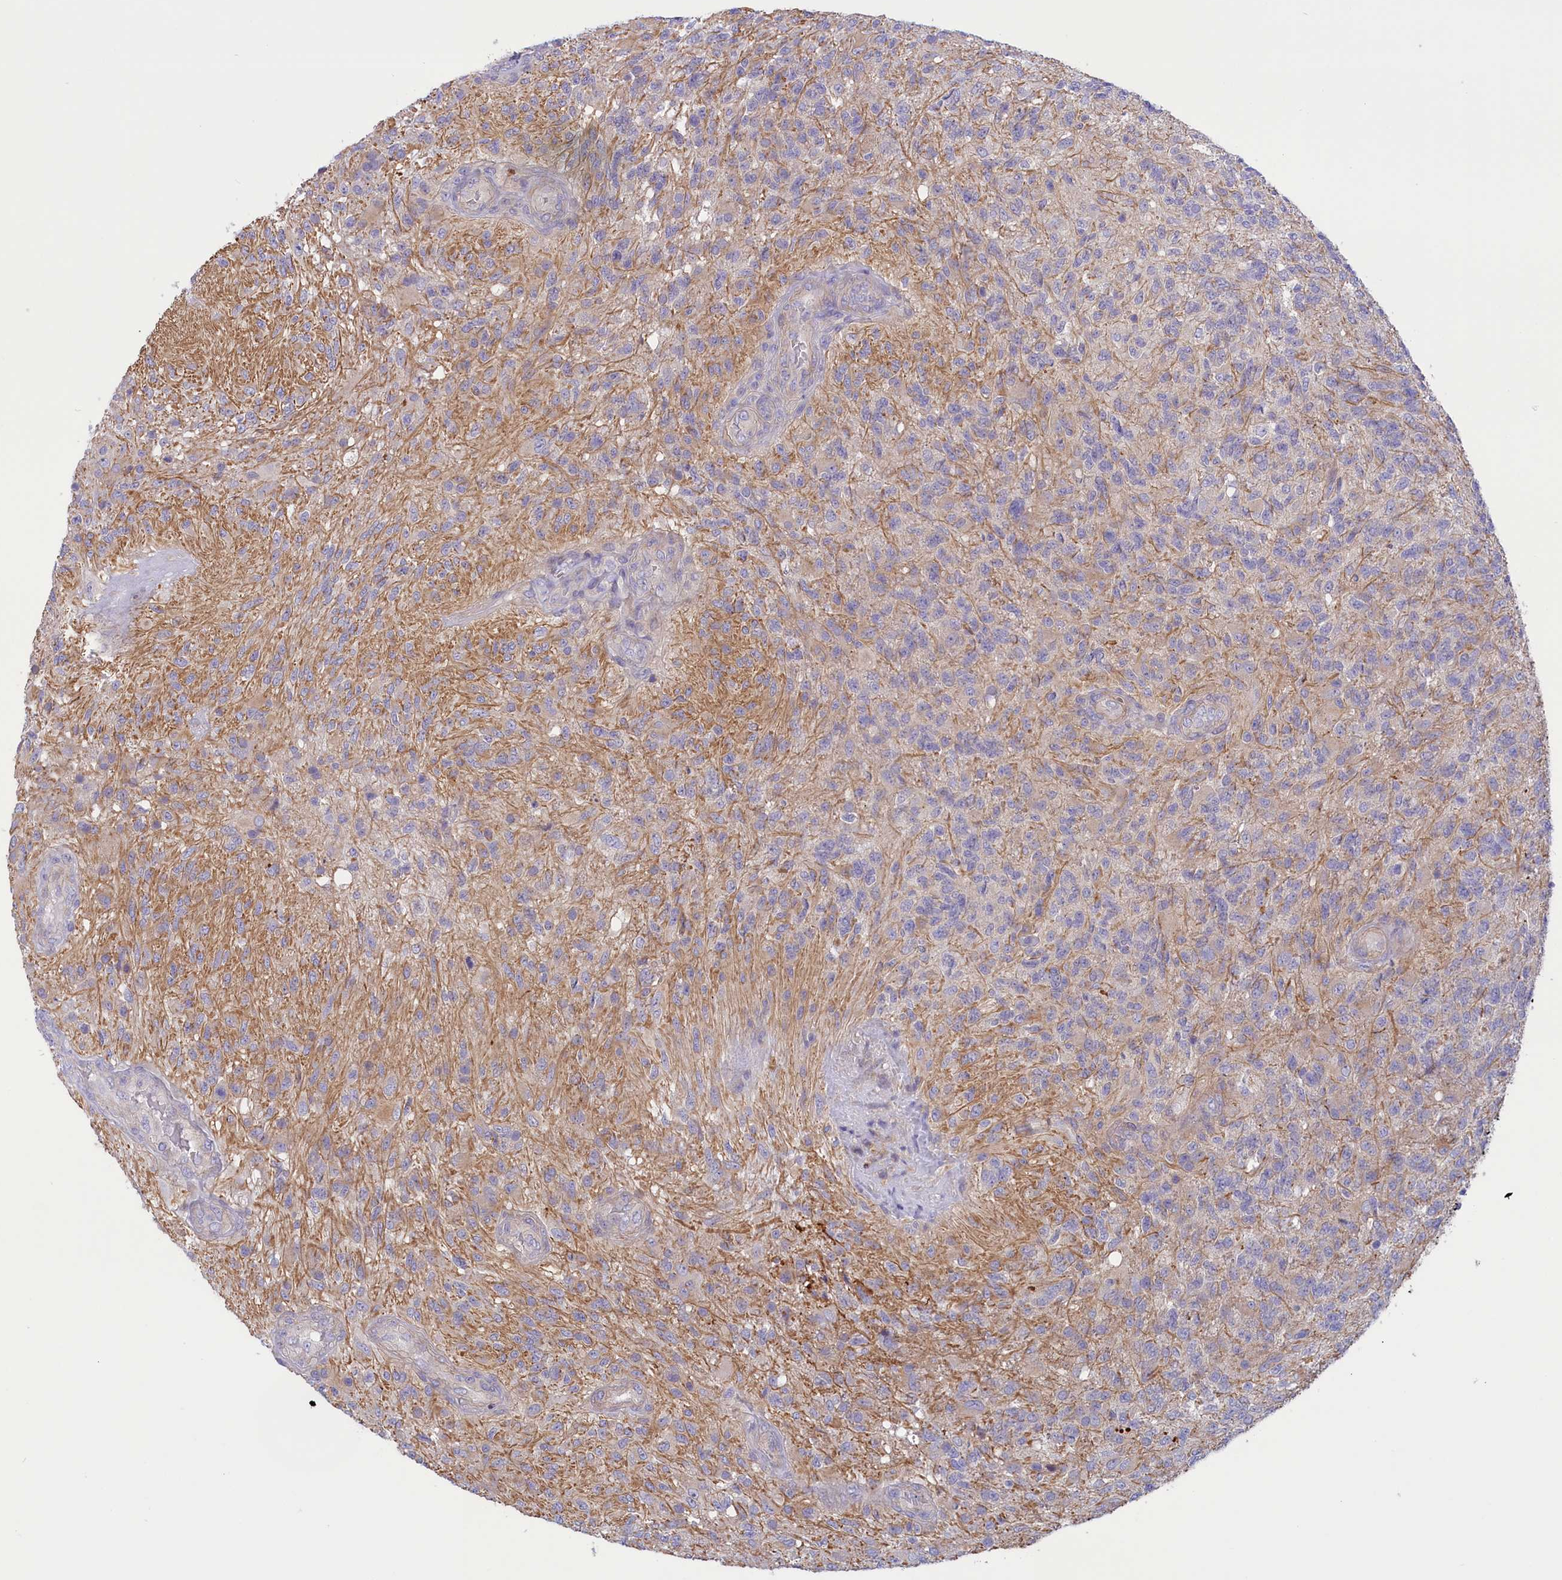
{"staining": {"intensity": "negative", "quantity": "none", "location": "none"}, "tissue": "glioma", "cell_type": "Tumor cells", "image_type": "cancer", "snomed": [{"axis": "morphology", "description": "Glioma, malignant, High grade"}, {"axis": "topography", "description": "Brain"}], "caption": "Tumor cells show no significant expression in glioma. (DAB (3,3'-diaminobenzidine) immunohistochemistry (IHC) visualized using brightfield microscopy, high magnification).", "gene": "CORO2A", "patient": {"sex": "male", "age": 56}}